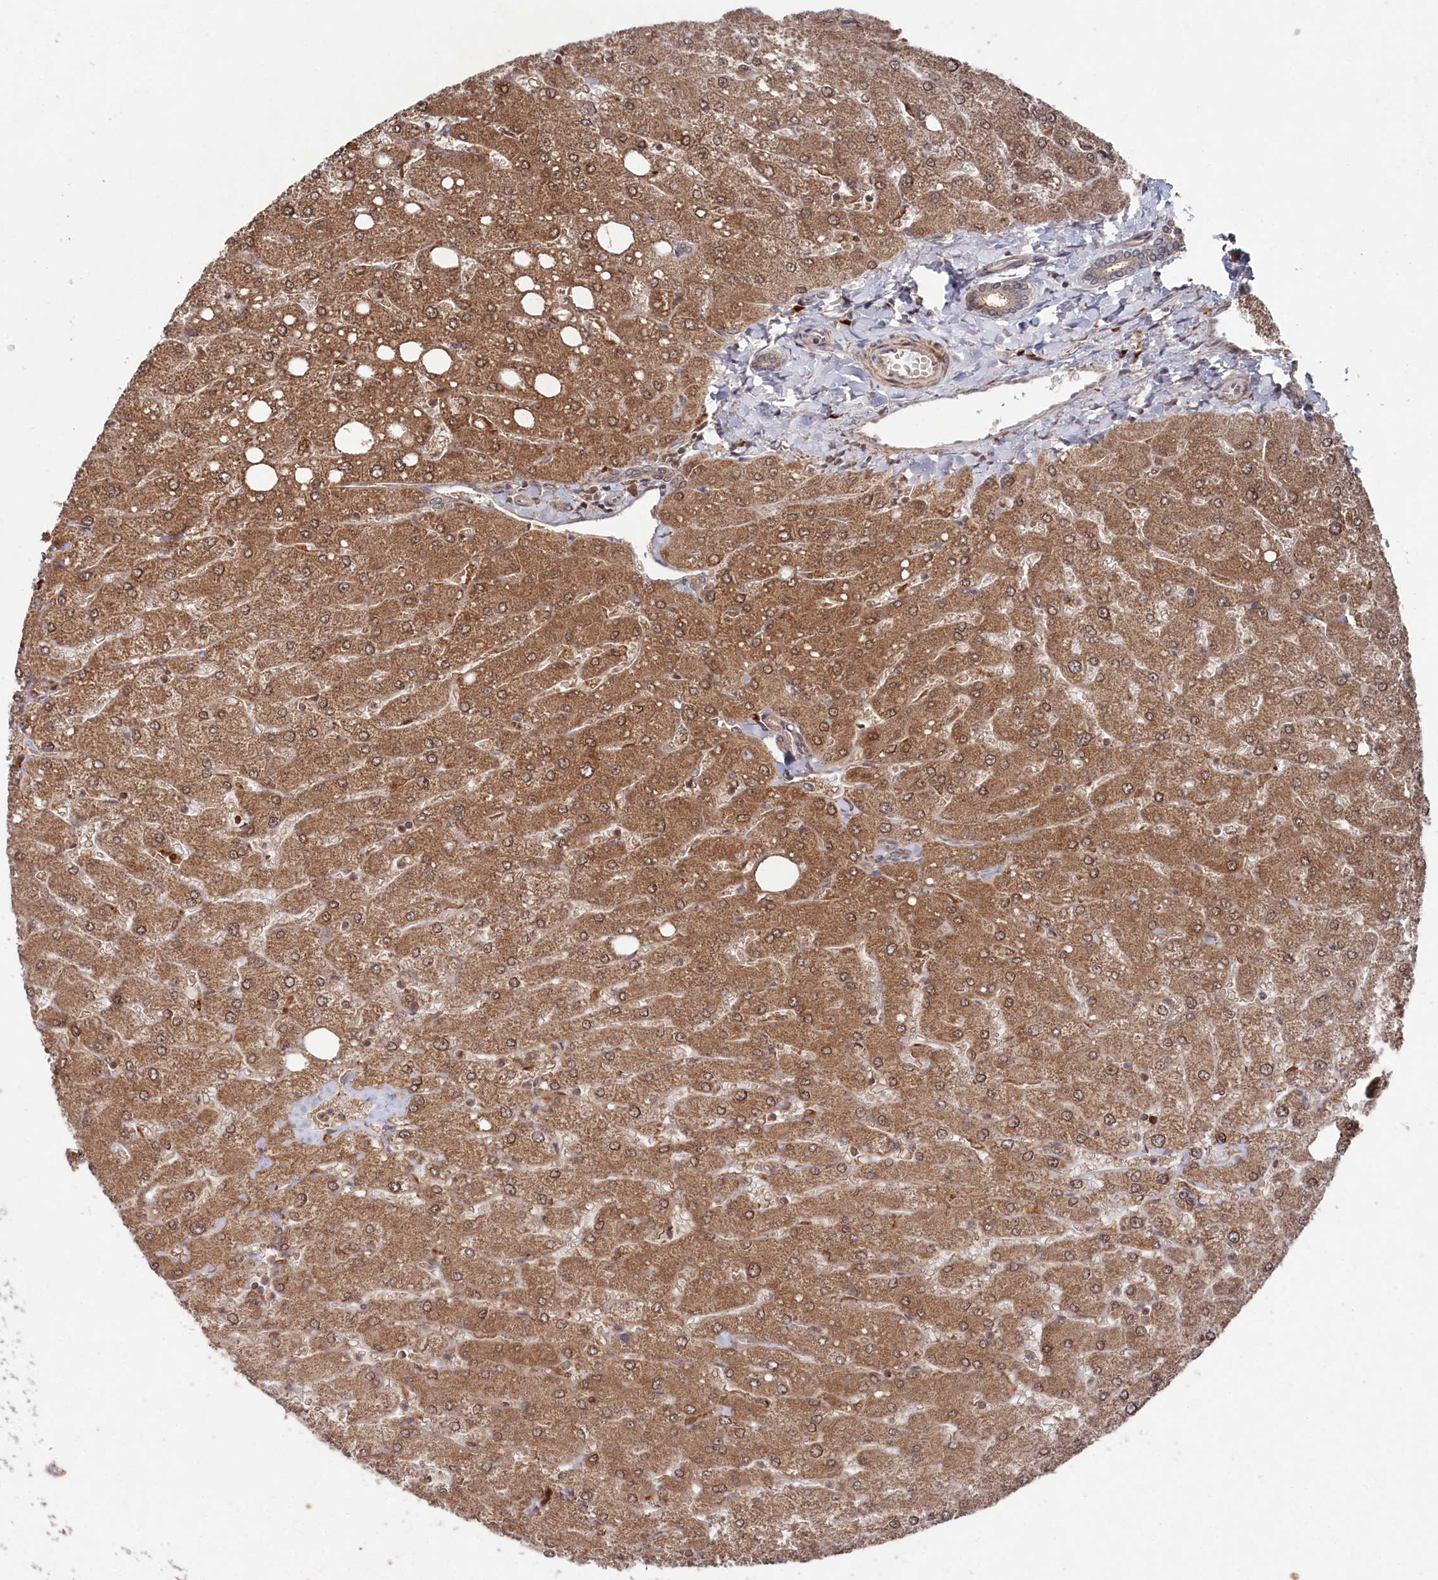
{"staining": {"intensity": "weak", "quantity": "25%-75%", "location": "cytoplasmic/membranous"}, "tissue": "liver", "cell_type": "Cholangiocytes", "image_type": "normal", "snomed": [{"axis": "morphology", "description": "Normal tissue, NOS"}, {"axis": "topography", "description": "Liver"}], "caption": "Human liver stained with a protein marker reveals weak staining in cholangiocytes.", "gene": "BORCS7", "patient": {"sex": "male", "age": 55}}